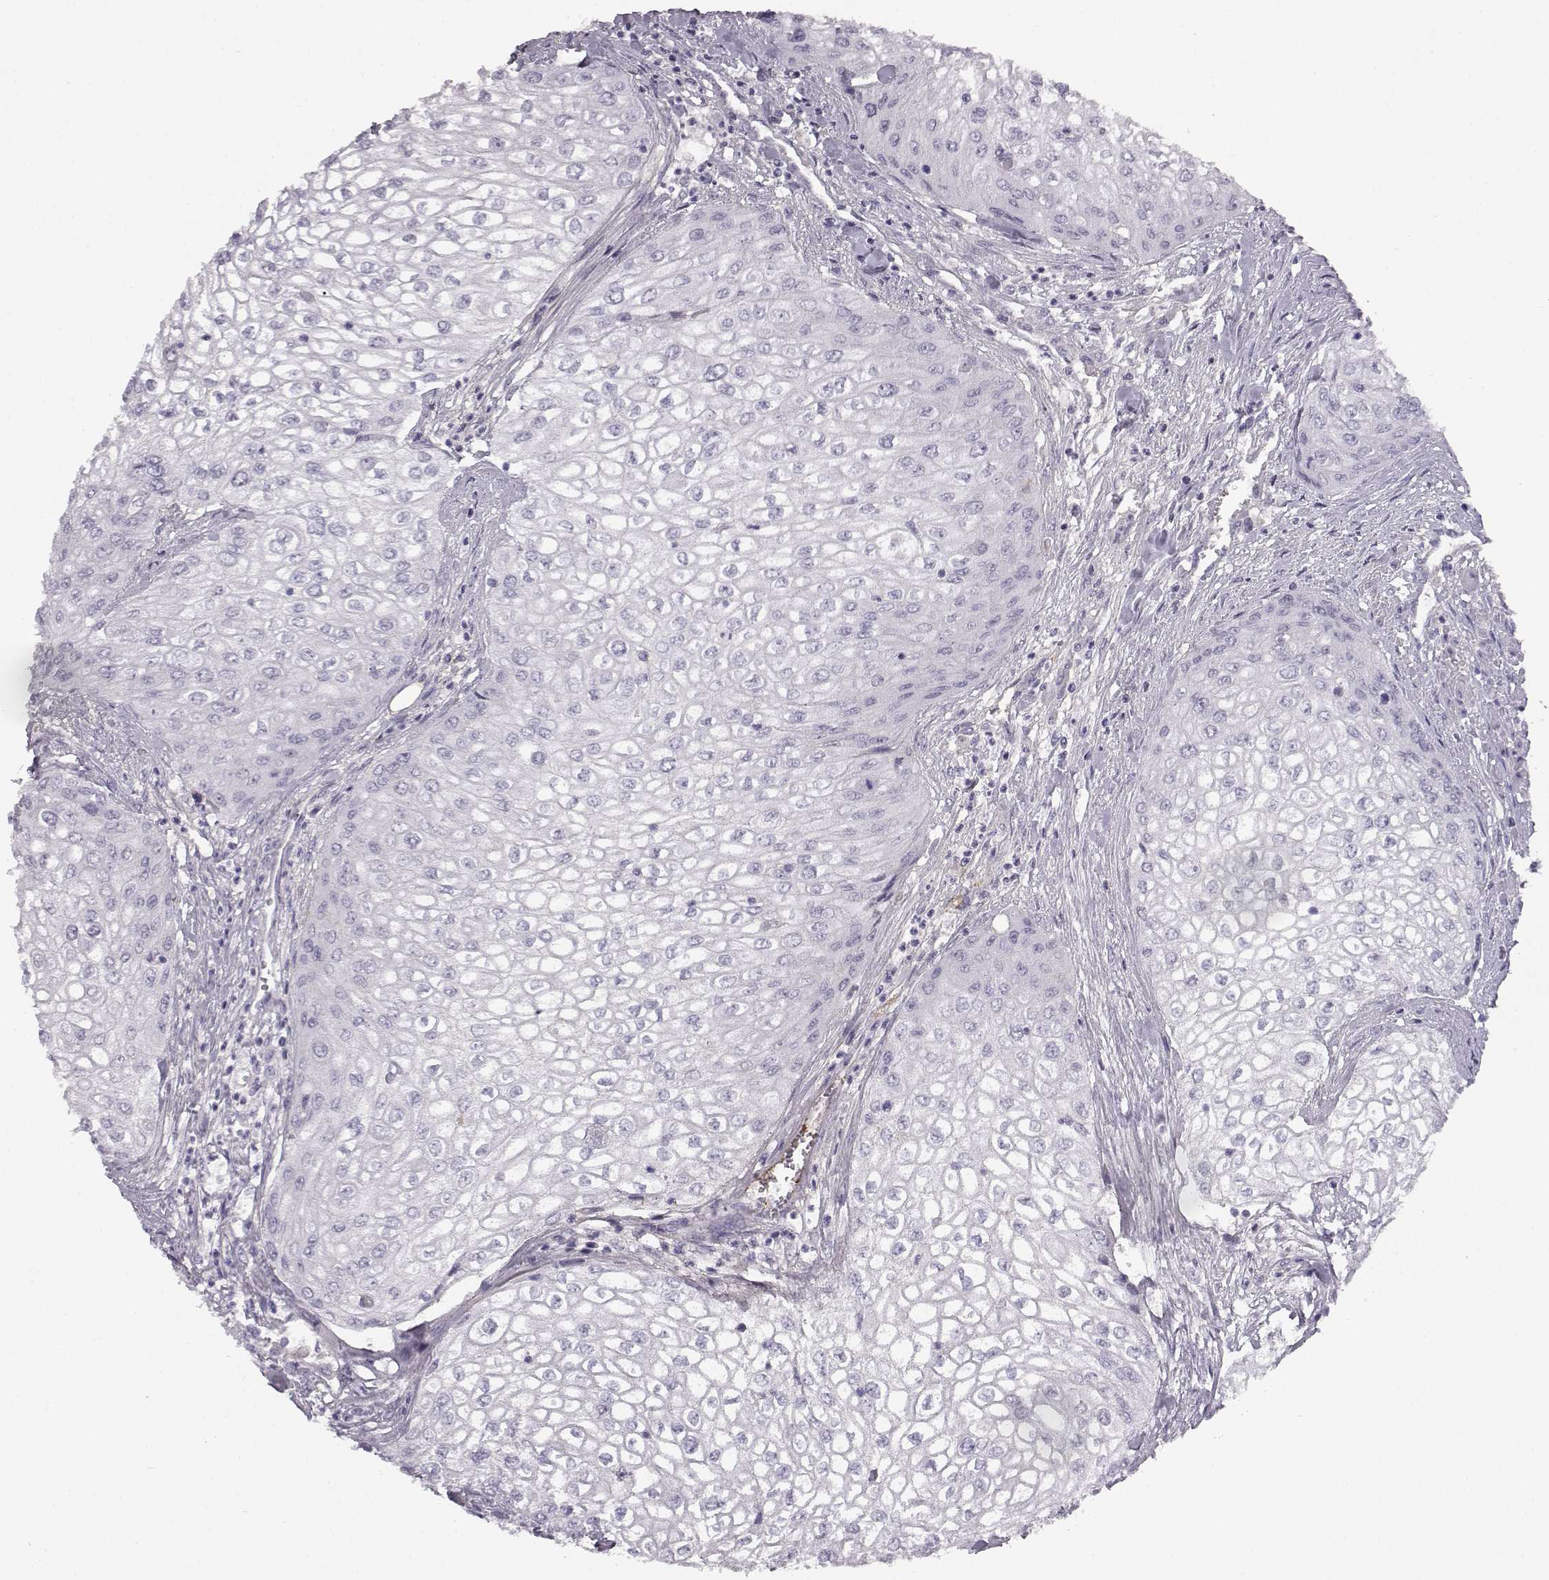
{"staining": {"intensity": "negative", "quantity": "none", "location": "none"}, "tissue": "urothelial cancer", "cell_type": "Tumor cells", "image_type": "cancer", "snomed": [{"axis": "morphology", "description": "Urothelial carcinoma, High grade"}, {"axis": "topography", "description": "Urinary bladder"}], "caption": "Tumor cells are negative for brown protein staining in urothelial carcinoma (high-grade).", "gene": "TRIM69", "patient": {"sex": "male", "age": 62}}